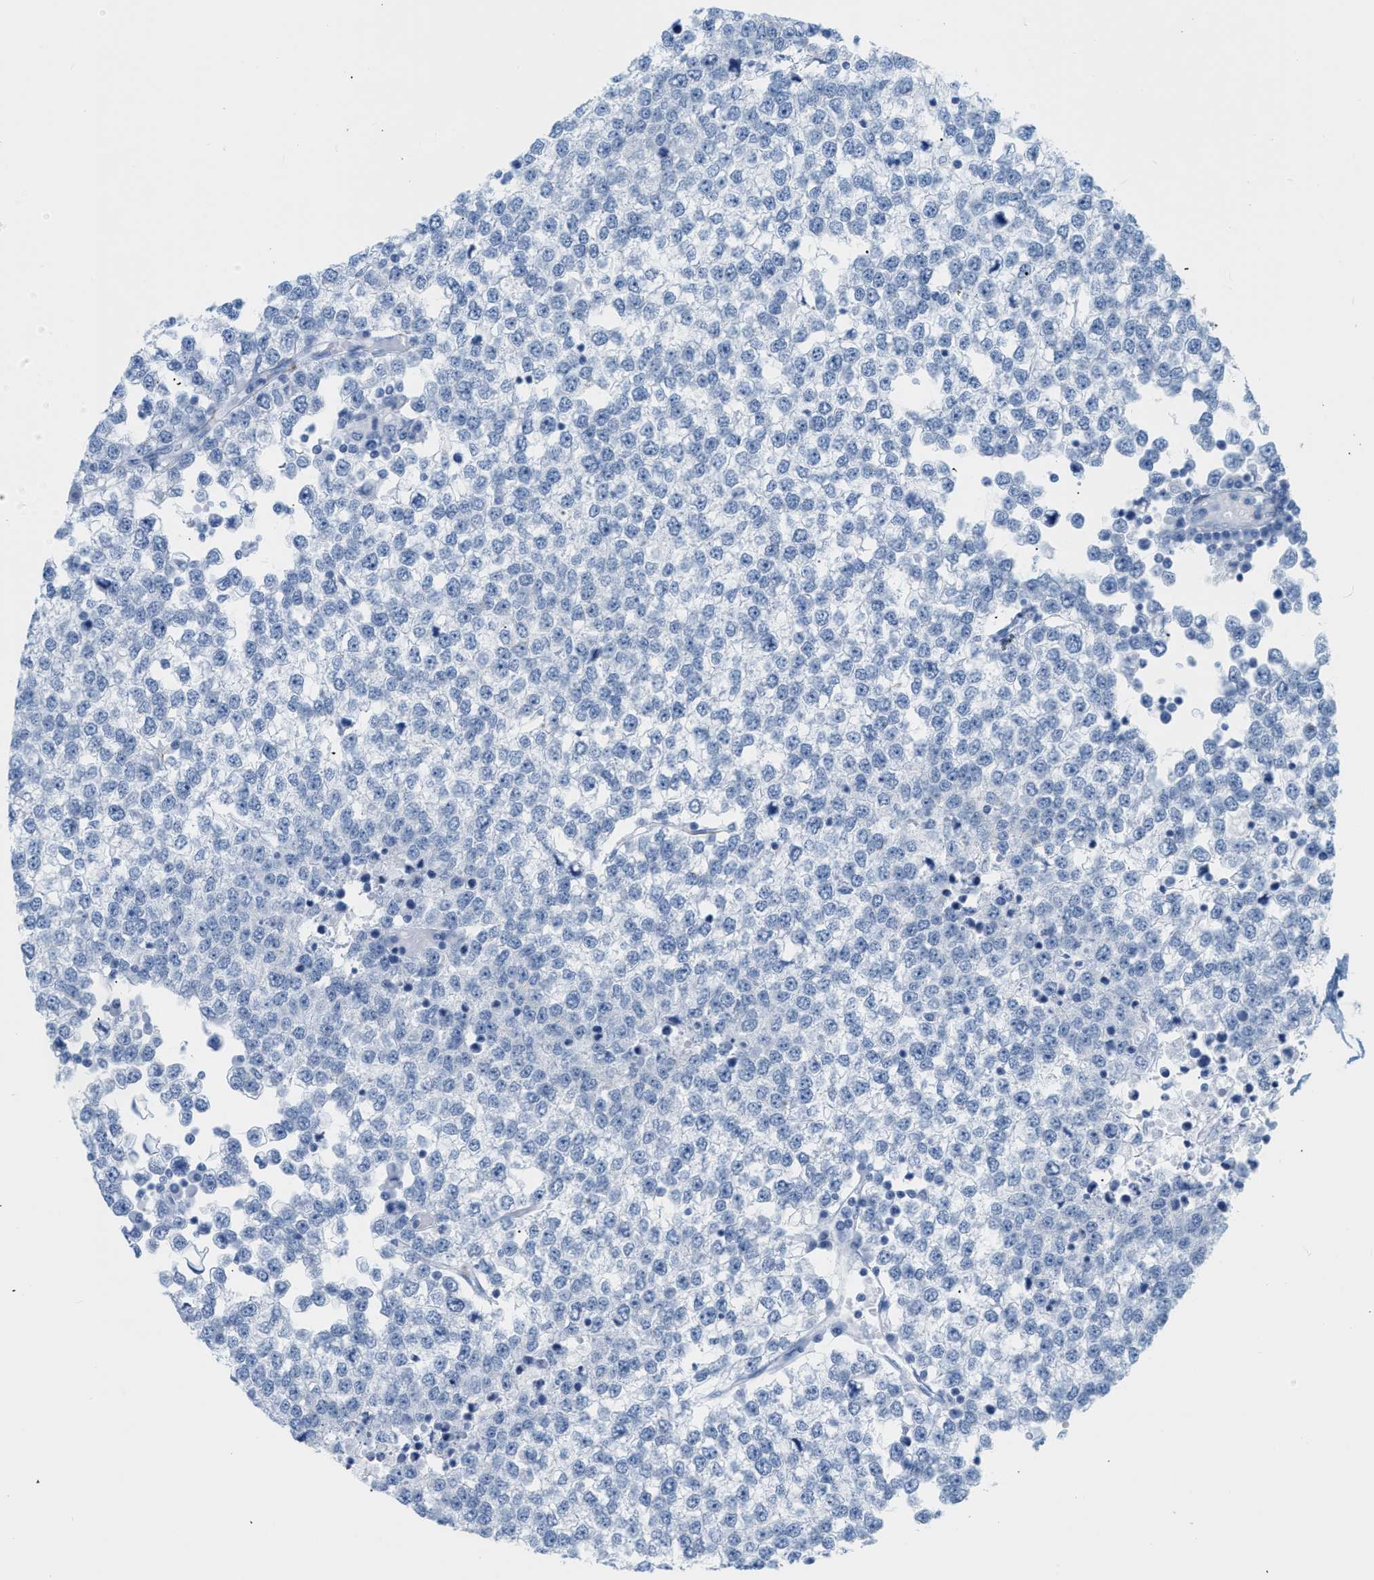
{"staining": {"intensity": "negative", "quantity": "none", "location": "none"}, "tissue": "testis cancer", "cell_type": "Tumor cells", "image_type": "cancer", "snomed": [{"axis": "morphology", "description": "Seminoma, NOS"}, {"axis": "topography", "description": "Testis"}], "caption": "Photomicrograph shows no significant protein expression in tumor cells of seminoma (testis).", "gene": "DES", "patient": {"sex": "male", "age": 65}}